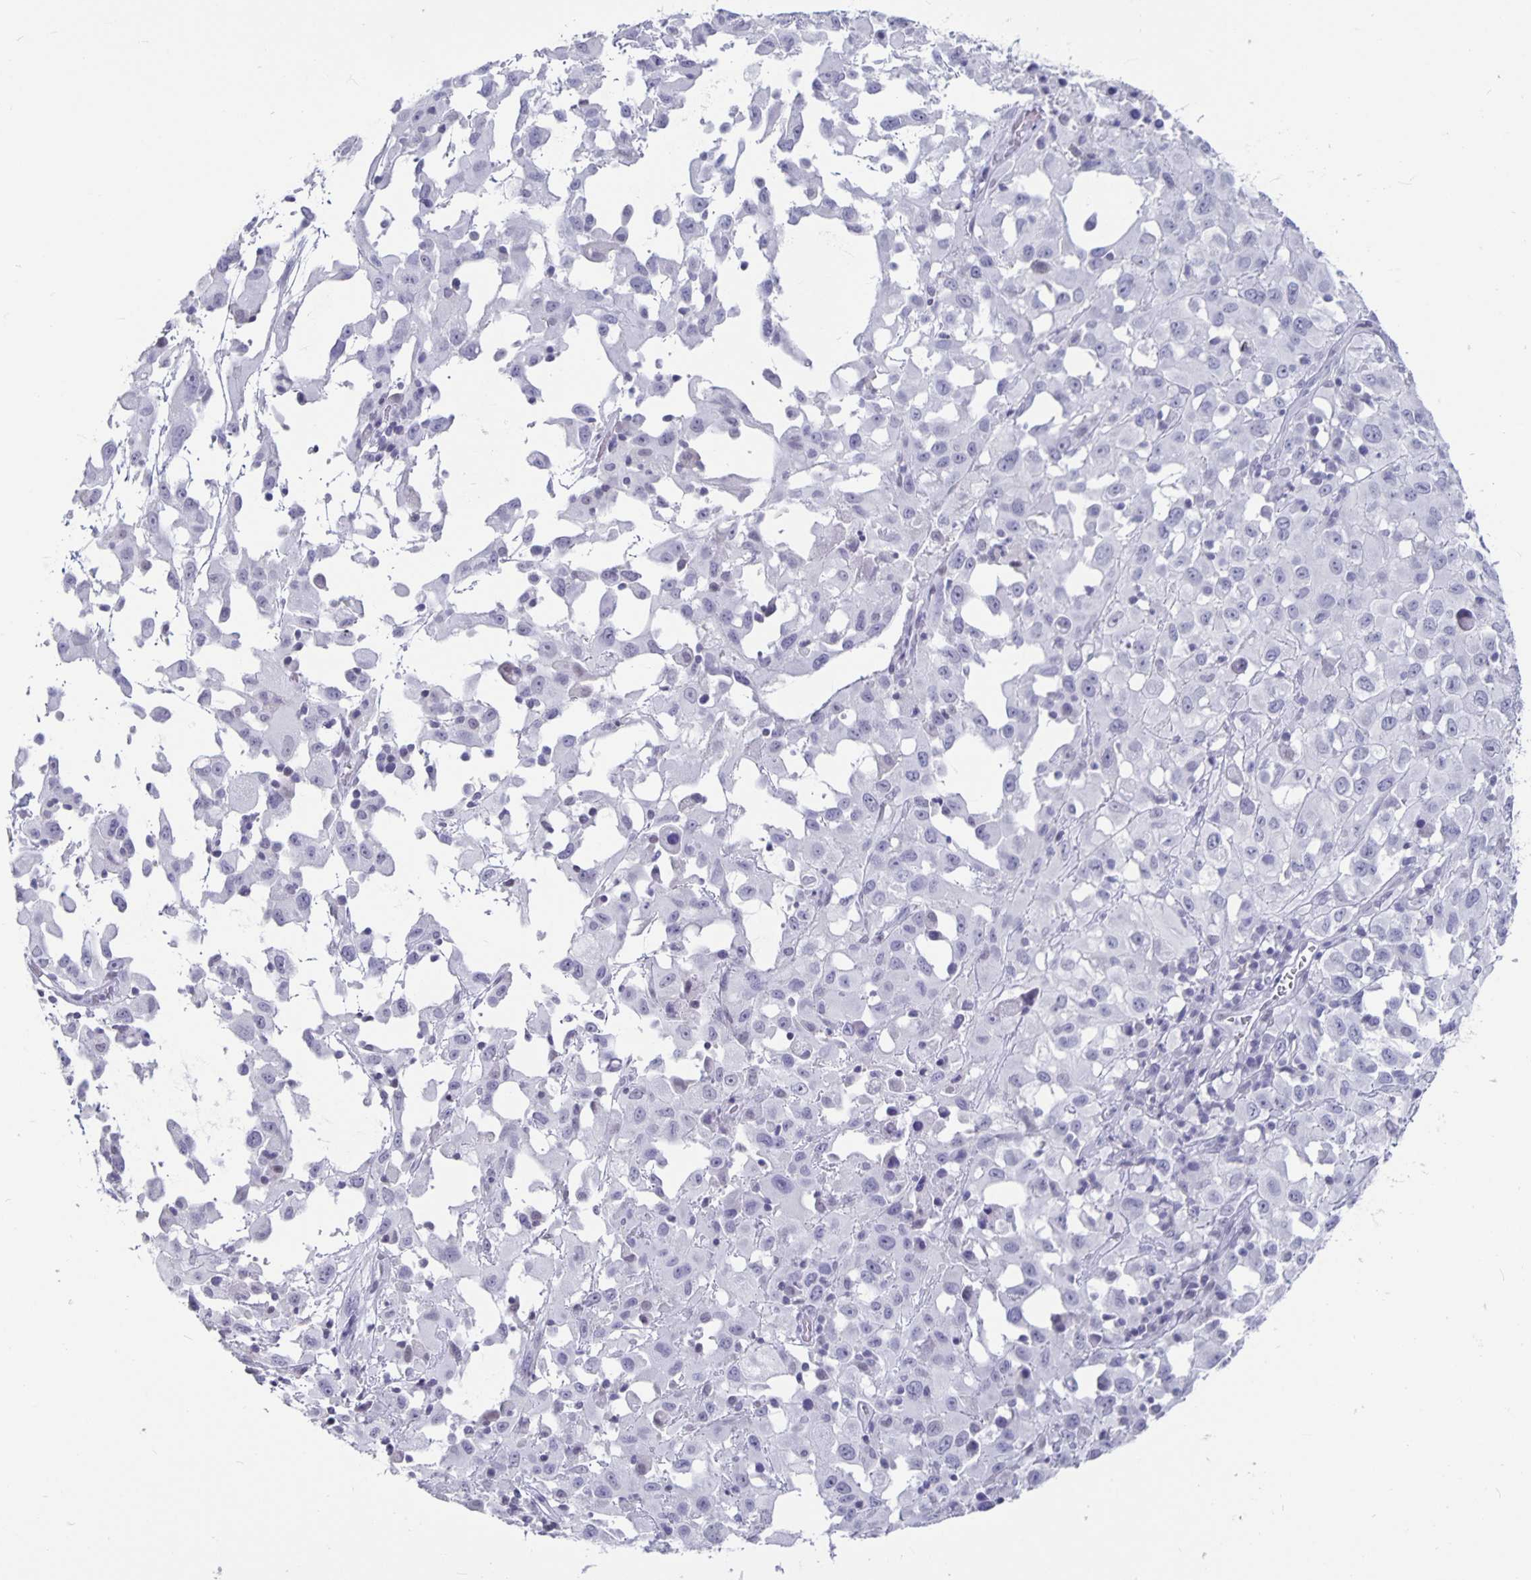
{"staining": {"intensity": "negative", "quantity": "none", "location": "none"}, "tissue": "melanoma", "cell_type": "Tumor cells", "image_type": "cancer", "snomed": [{"axis": "morphology", "description": "Malignant melanoma, Metastatic site"}, {"axis": "topography", "description": "Soft tissue"}], "caption": "A histopathology image of melanoma stained for a protein displays no brown staining in tumor cells.", "gene": "OLIG2", "patient": {"sex": "male", "age": 50}}